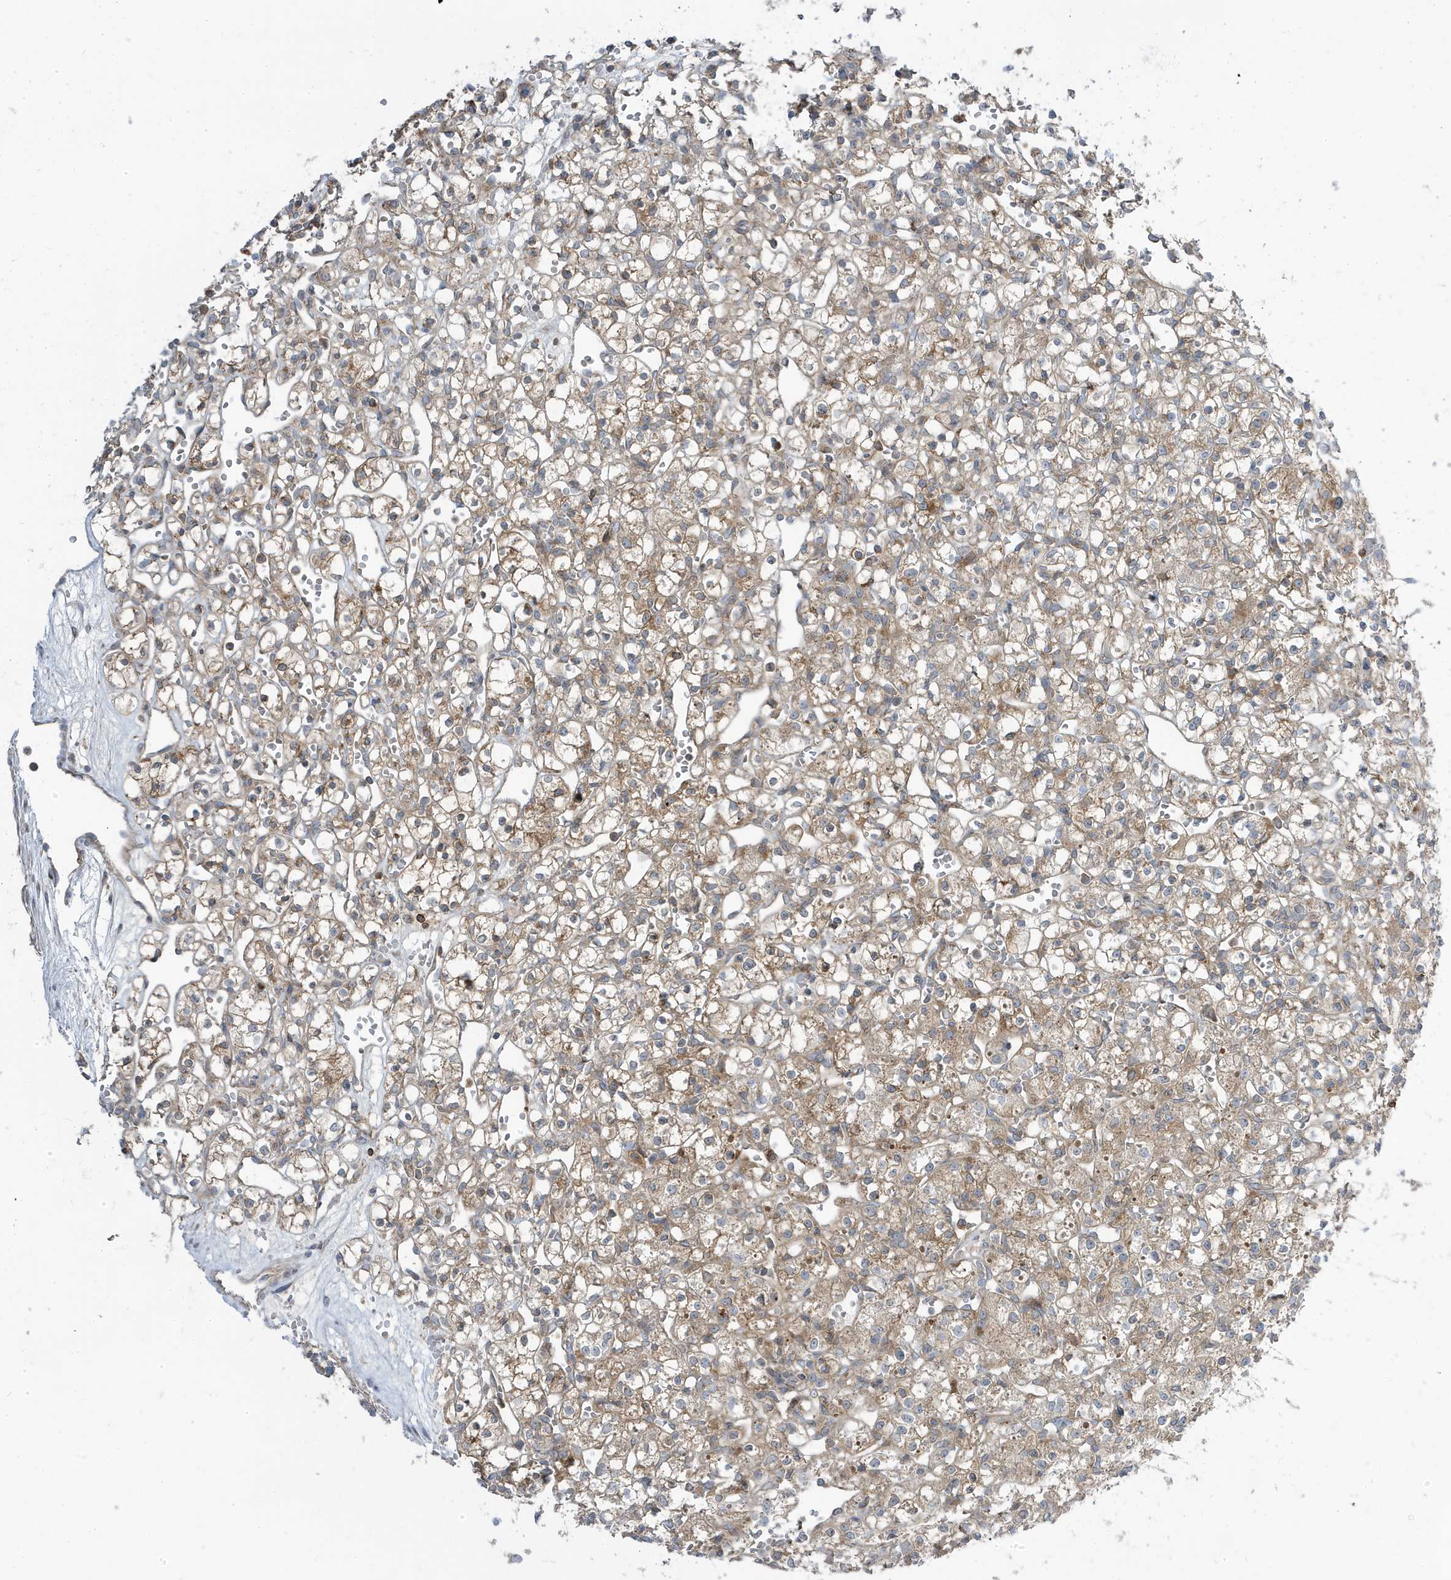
{"staining": {"intensity": "weak", "quantity": "<25%", "location": "cytoplasmic/membranous"}, "tissue": "renal cancer", "cell_type": "Tumor cells", "image_type": "cancer", "snomed": [{"axis": "morphology", "description": "Adenocarcinoma, NOS"}, {"axis": "topography", "description": "Kidney"}], "caption": "The histopathology image shows no staining of tumor cells in renal cancer (adenocarcinoma). (DAB (3,3'-diaminobenzidine) immunohistochemistry, high magnification).", "gene": "STAM", "patient": {"sex": "female", "age": 59}}